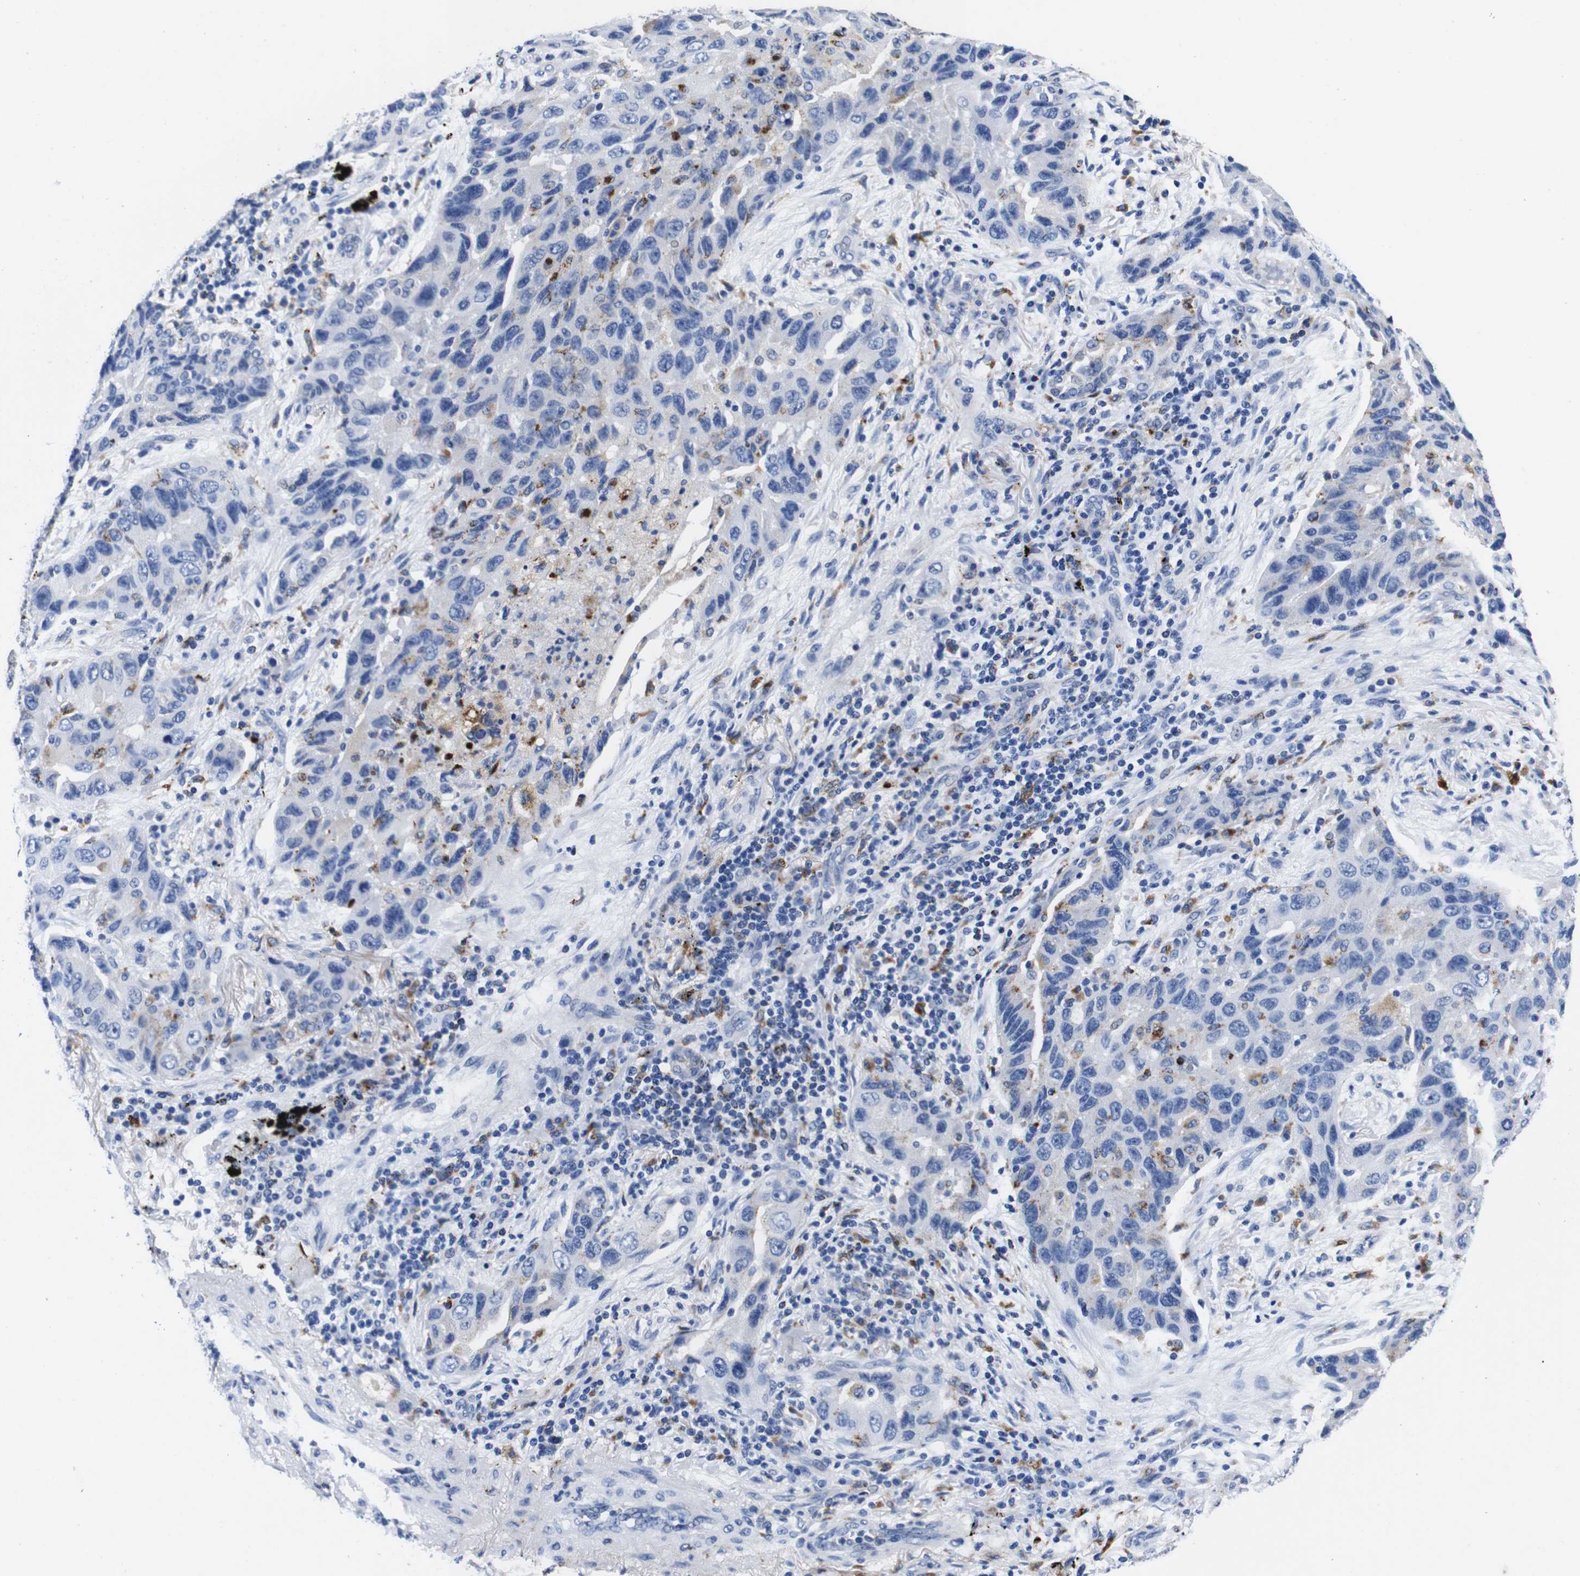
{"staining": {"intensity": "negative", "quantity": "none", "location": "none"}, "tissue": "lung cancer", "cell_type": "Tumor cells", "image_type": "cancer", "snomed": [{"axis": "morphology", "description": "Adenocarcinoma, NOS"}, {"axis": "topography", "description": "Lung"}], "caption": "High power microscopy histopathology image of an immunohistochemistry photomicrograph of lung adenocarcinoma, revealing no significant expression in tumor cells.", "gene": "HLA-DMB", "patient": {"sex": "female", "age": 65}}